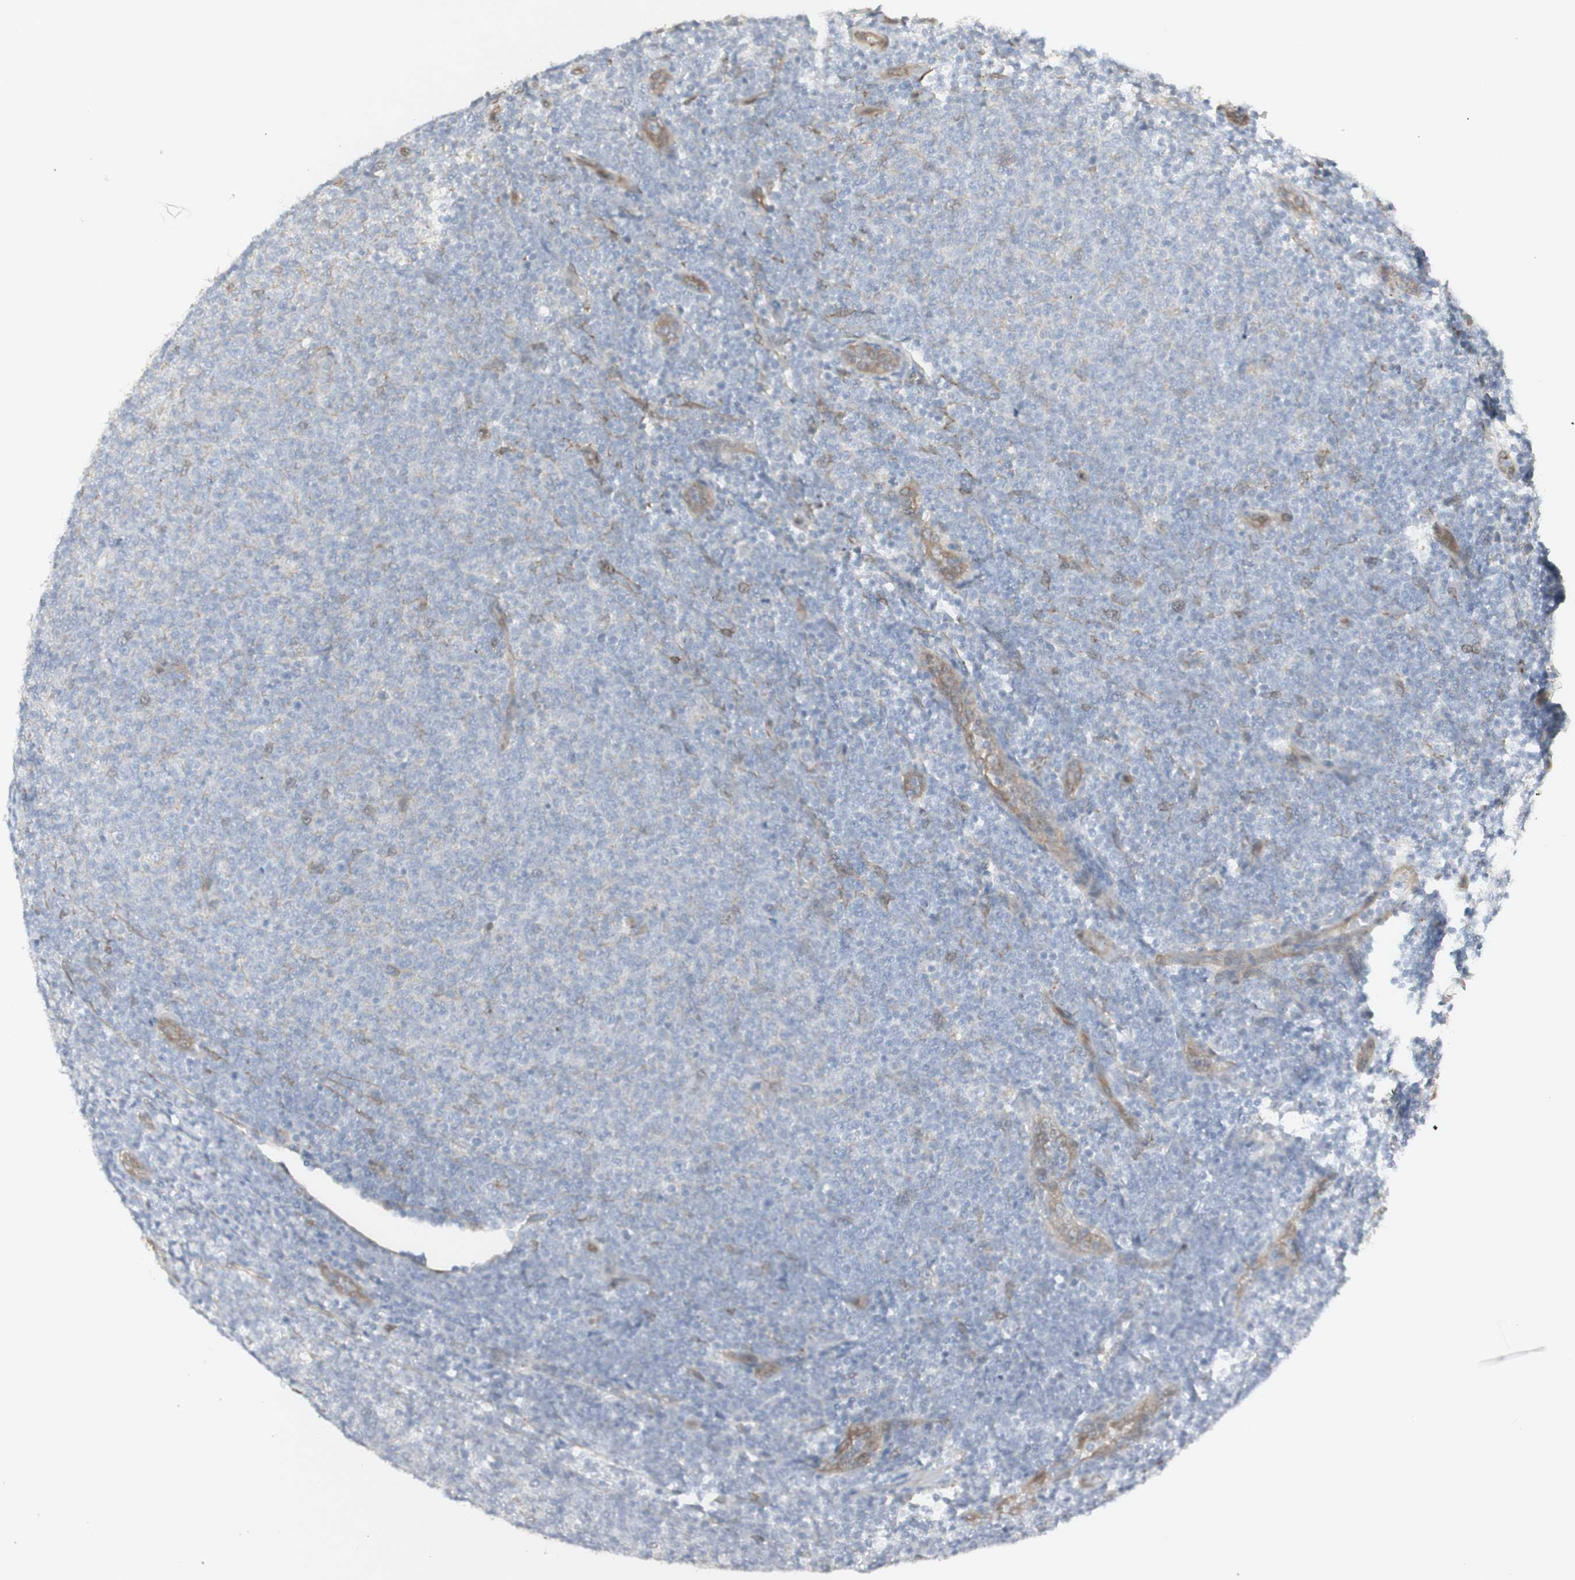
{"staining": {"intensity": "negative", "quantity": "none", "location": "none"}, "tissue": "lymphoma", "cell_type": "Tumor cells", "image_type": "cancer", "snomed": [{"axis": "morphology", "description": "Malignant lymphoma, non-Hodgkin's type, Low grade"}, {"axis": "topography", "description": "Lymph node"}], "caption": "Tumor cells are negative for brown protein staining in lymphoma.", "gene": "CNN3", "patient": {"sex": "male", "age": 66}}